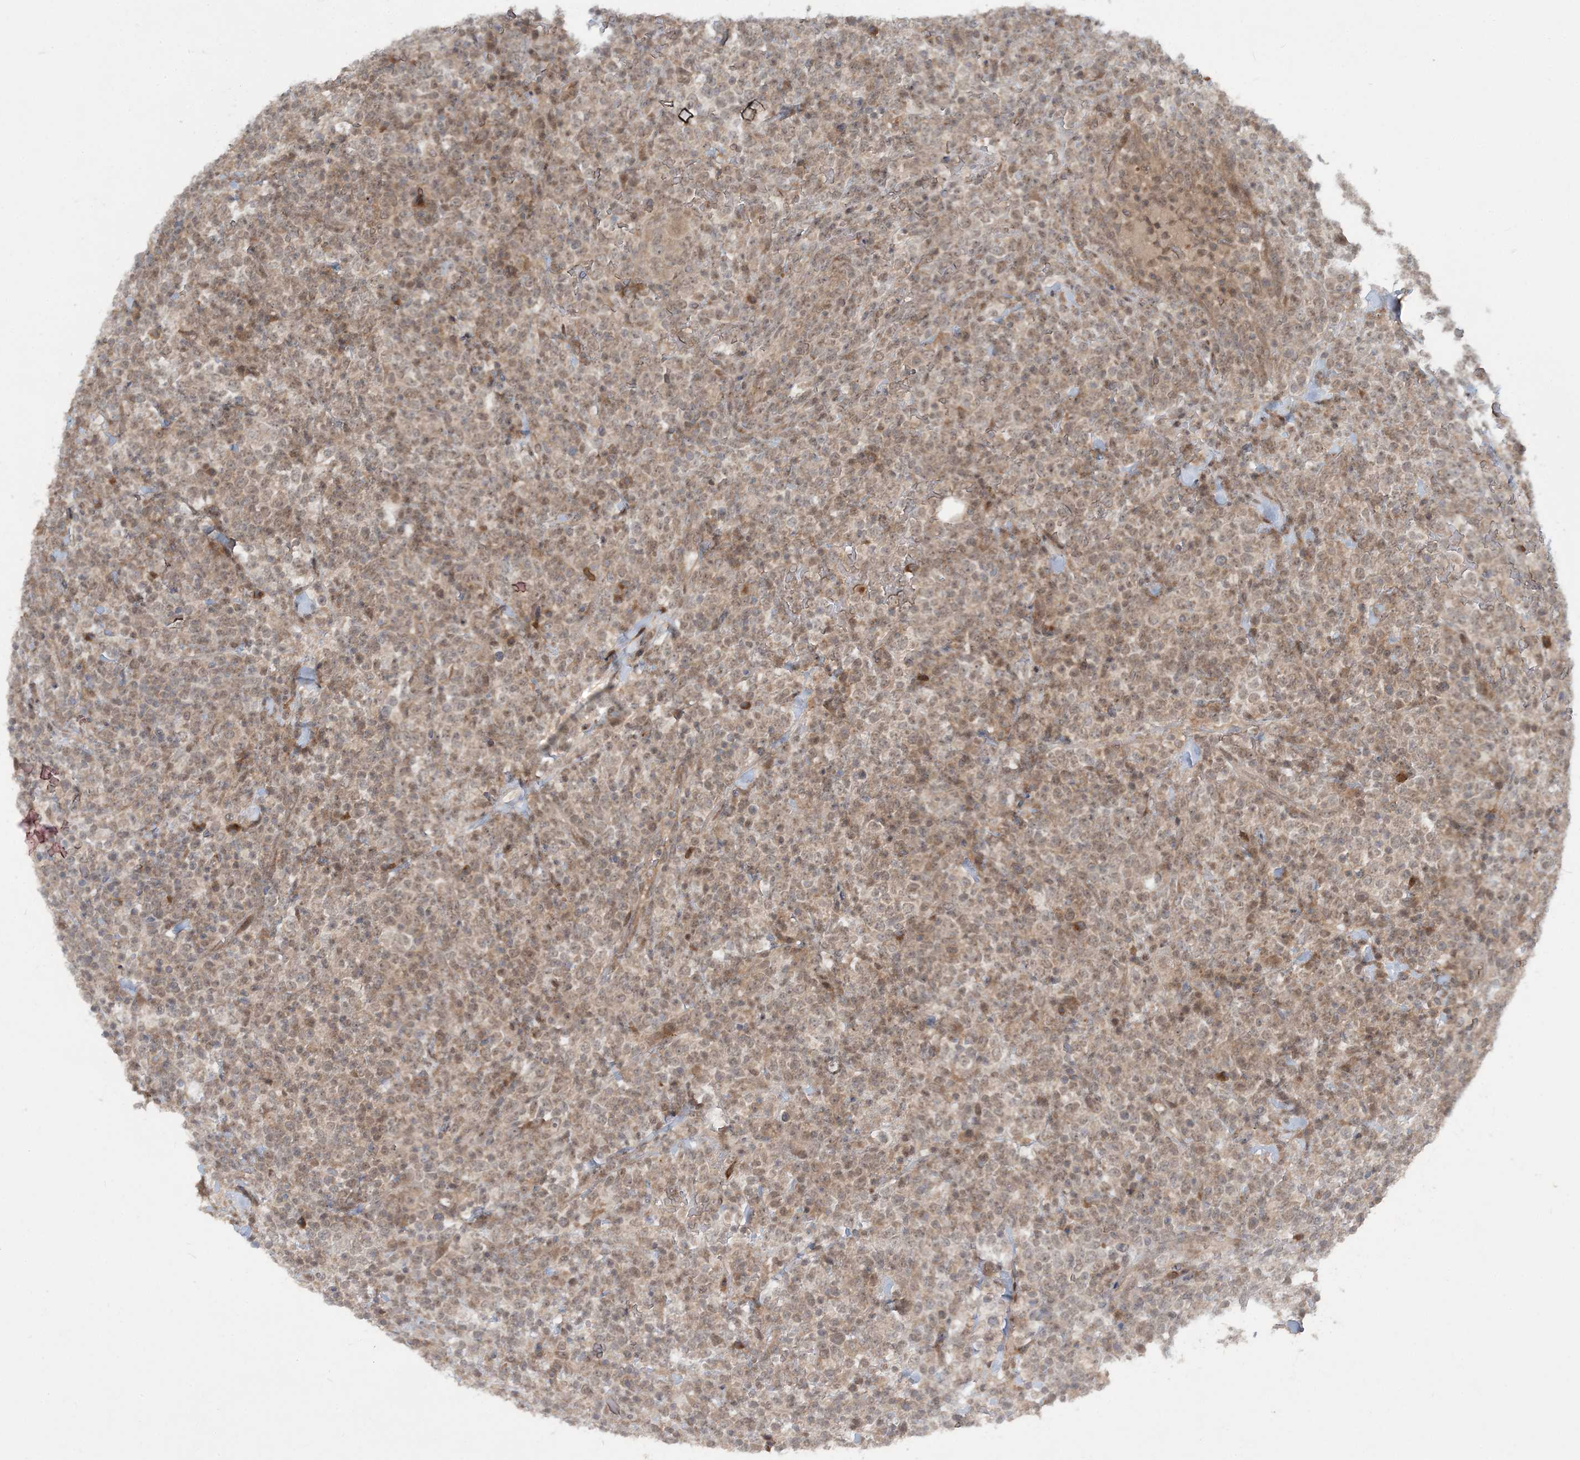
{"staining": {"intensity": "moderate", "quantity": "25%-75%", "location": "cytoplasmic/membranous,nuclear"}, "tissue": "lymphoma", "cell_type": "Tumor cells", "image_type": "cancer", "snomed": [{"axis": "morphology", "description": "Malignant lymphoma, non-Hodgkin's type, High grade"}, {"axis": "topography", "description": "Colon"}], "caption": "Immunohistochemistry (IHC) histopathology image of high-grade malignant lymphoma, non-Hodgkin's type stained for a protein (brown), which displays medium levels of moderate cytoplasmic/membranous and nuclear positivity in about 25%-75% of tumor cells.", "gene": "UBR3", "patient": {"sex": "female", "age": 53}}